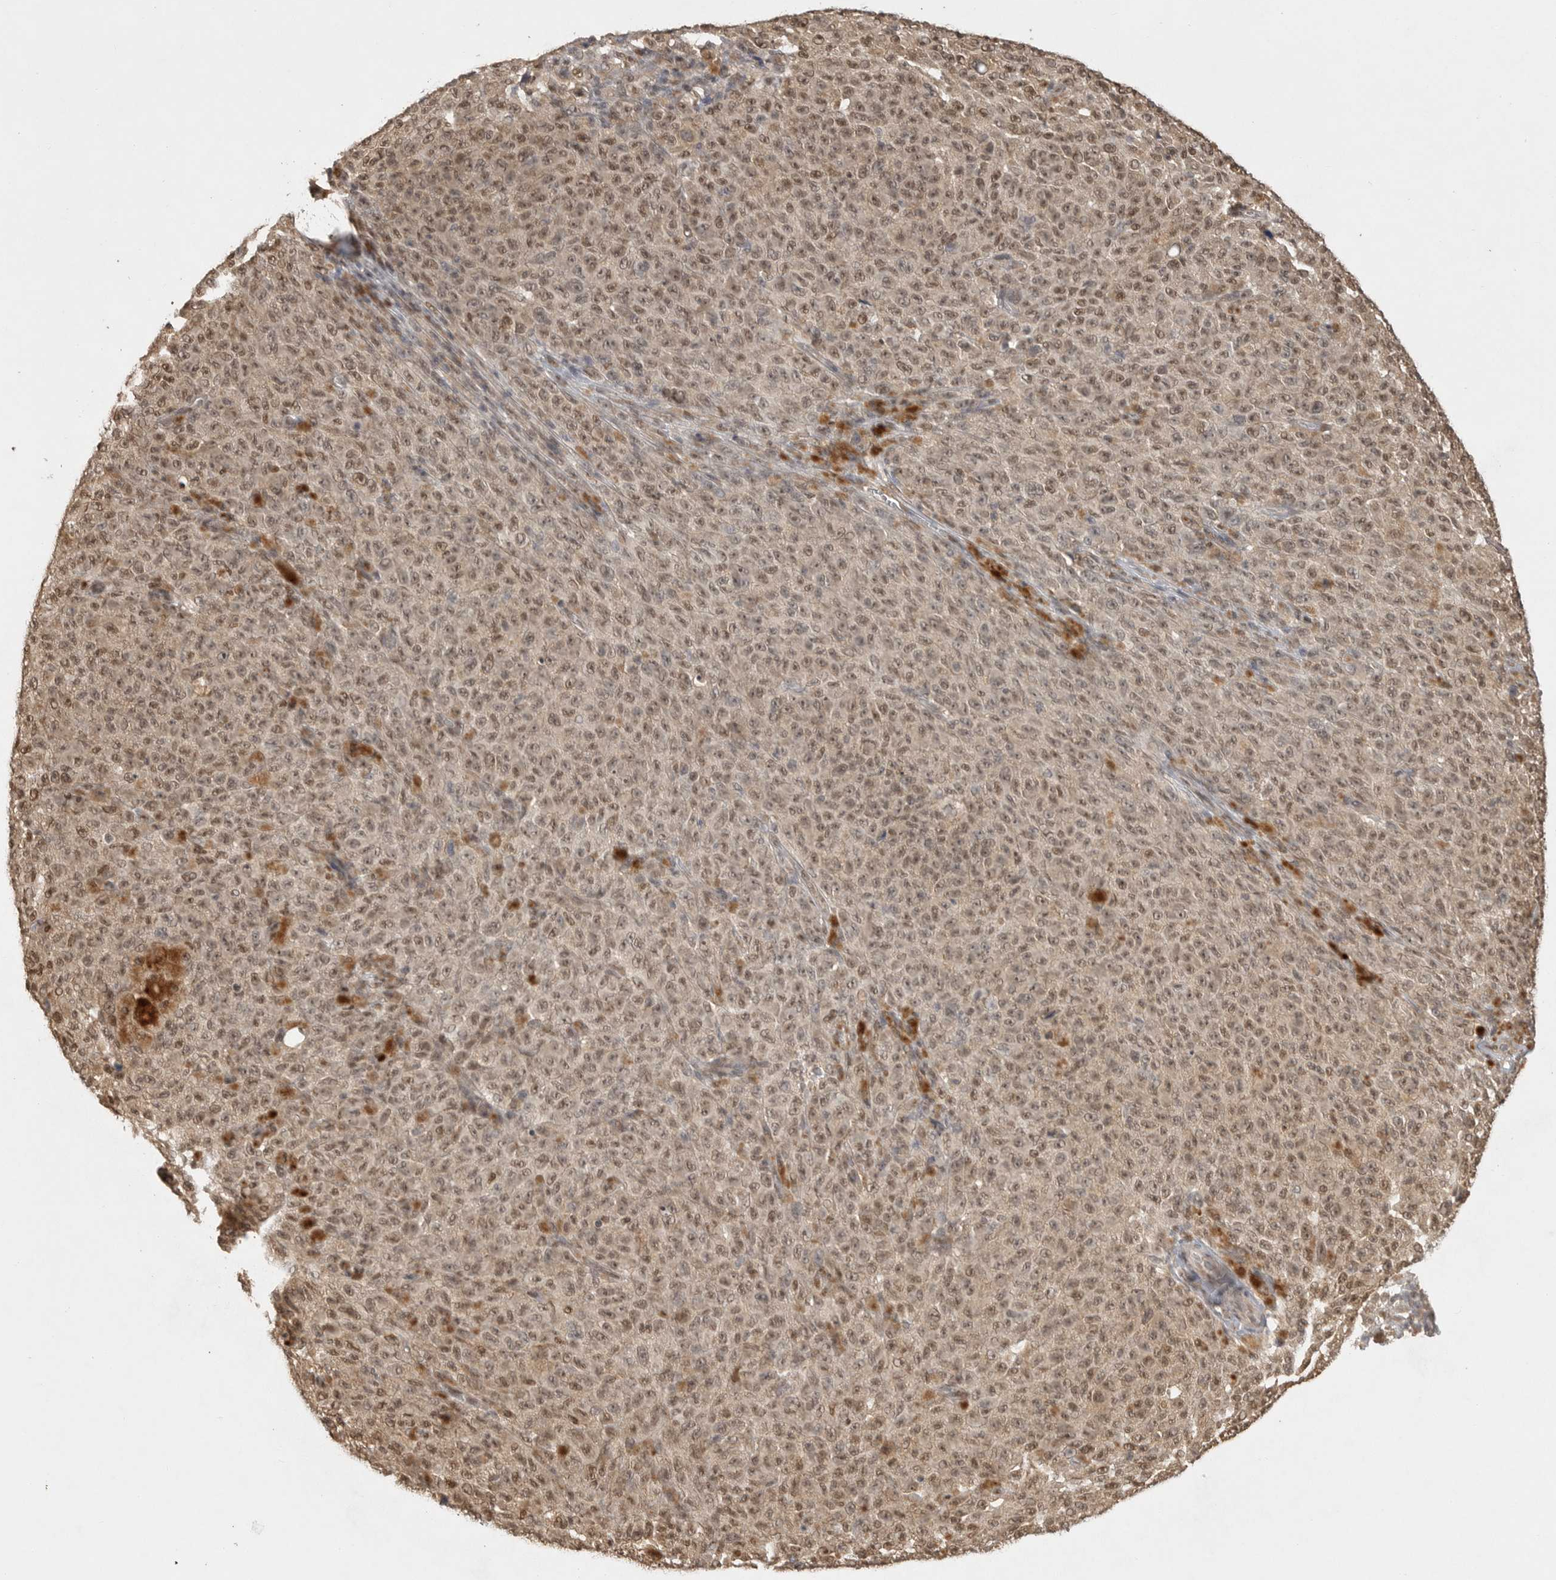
{"staining": {"intensity": "moderate", "quantity": ">75%", "location": "cytoplasmic/membranous,nuclear"}, "tissue": "melanoma", "cell_type": "Tumor cells", "image_type": "cancer", "snomed": [{"axis": "morphology", "description": "Malignant melanoma, NOS"}, {"axis": "topography", "description": "Skin"}], "caption": "IHC (DAB) staining of human malignant melanoma reveals moderate cytoplasmic/membranous and nuclear protein positivity in about >75% of tumor cells.", "gene": "DFFA", "patient": {"sex": "female", "age": 82}}